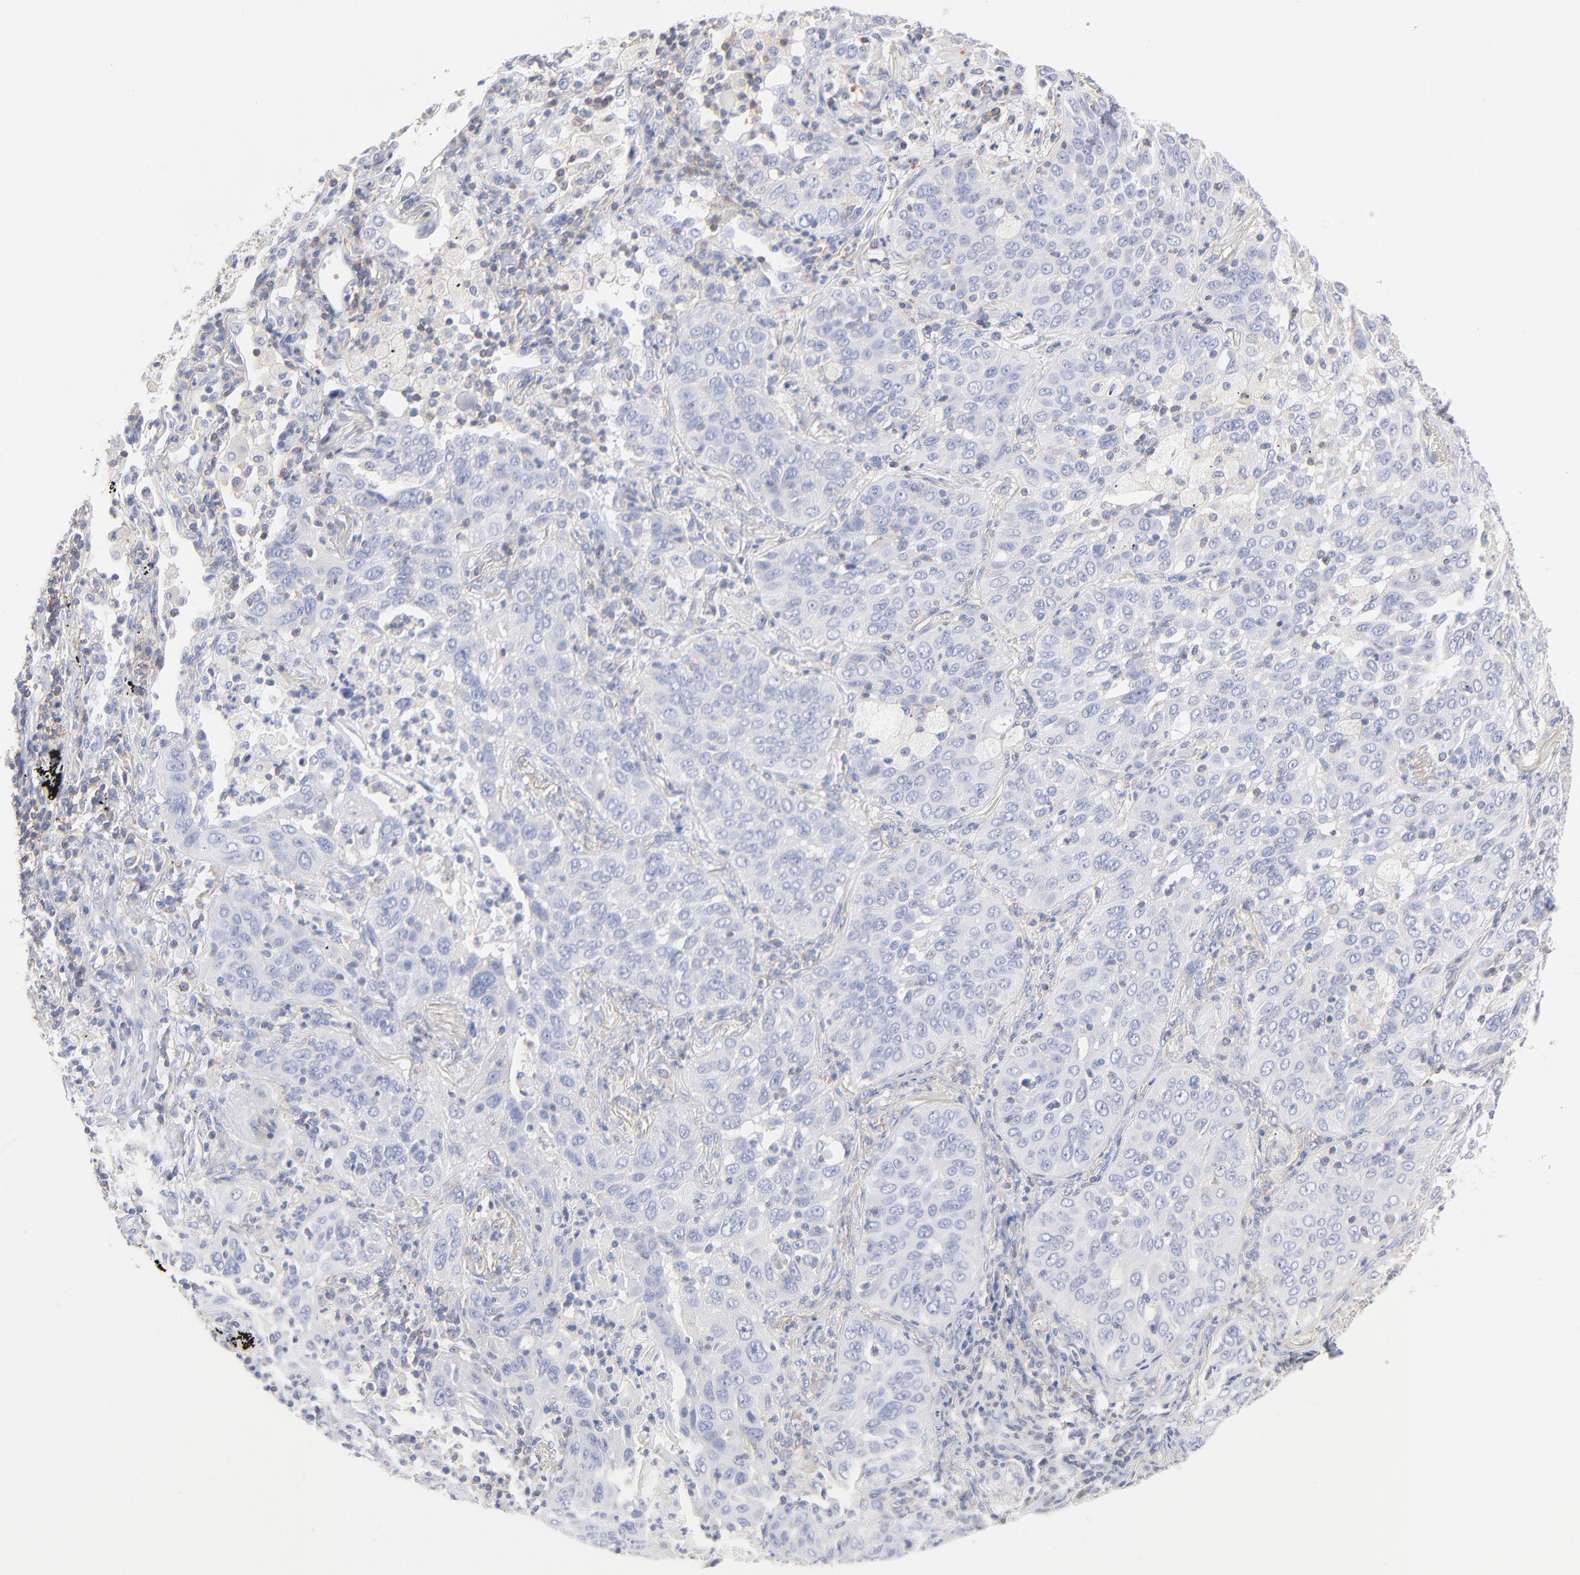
{"staining": {"intensity": "negative", "quantity": "none", "location": "none"}, "tissue": "lung cancer", "cell_type": "Tumor cells", "image_type": "cancer", "snomed": [{"axis": "morphology", "description": "Squamous cell carcinoma, NOS"}, {"axis": "topography", "description": "Lung"}], "caption": "Micrograph shows no protein expression in tumor cells of lung cancer tissue.", "gene": "SEPTIN6", "patient": {"sex": "female", "age": 67}}